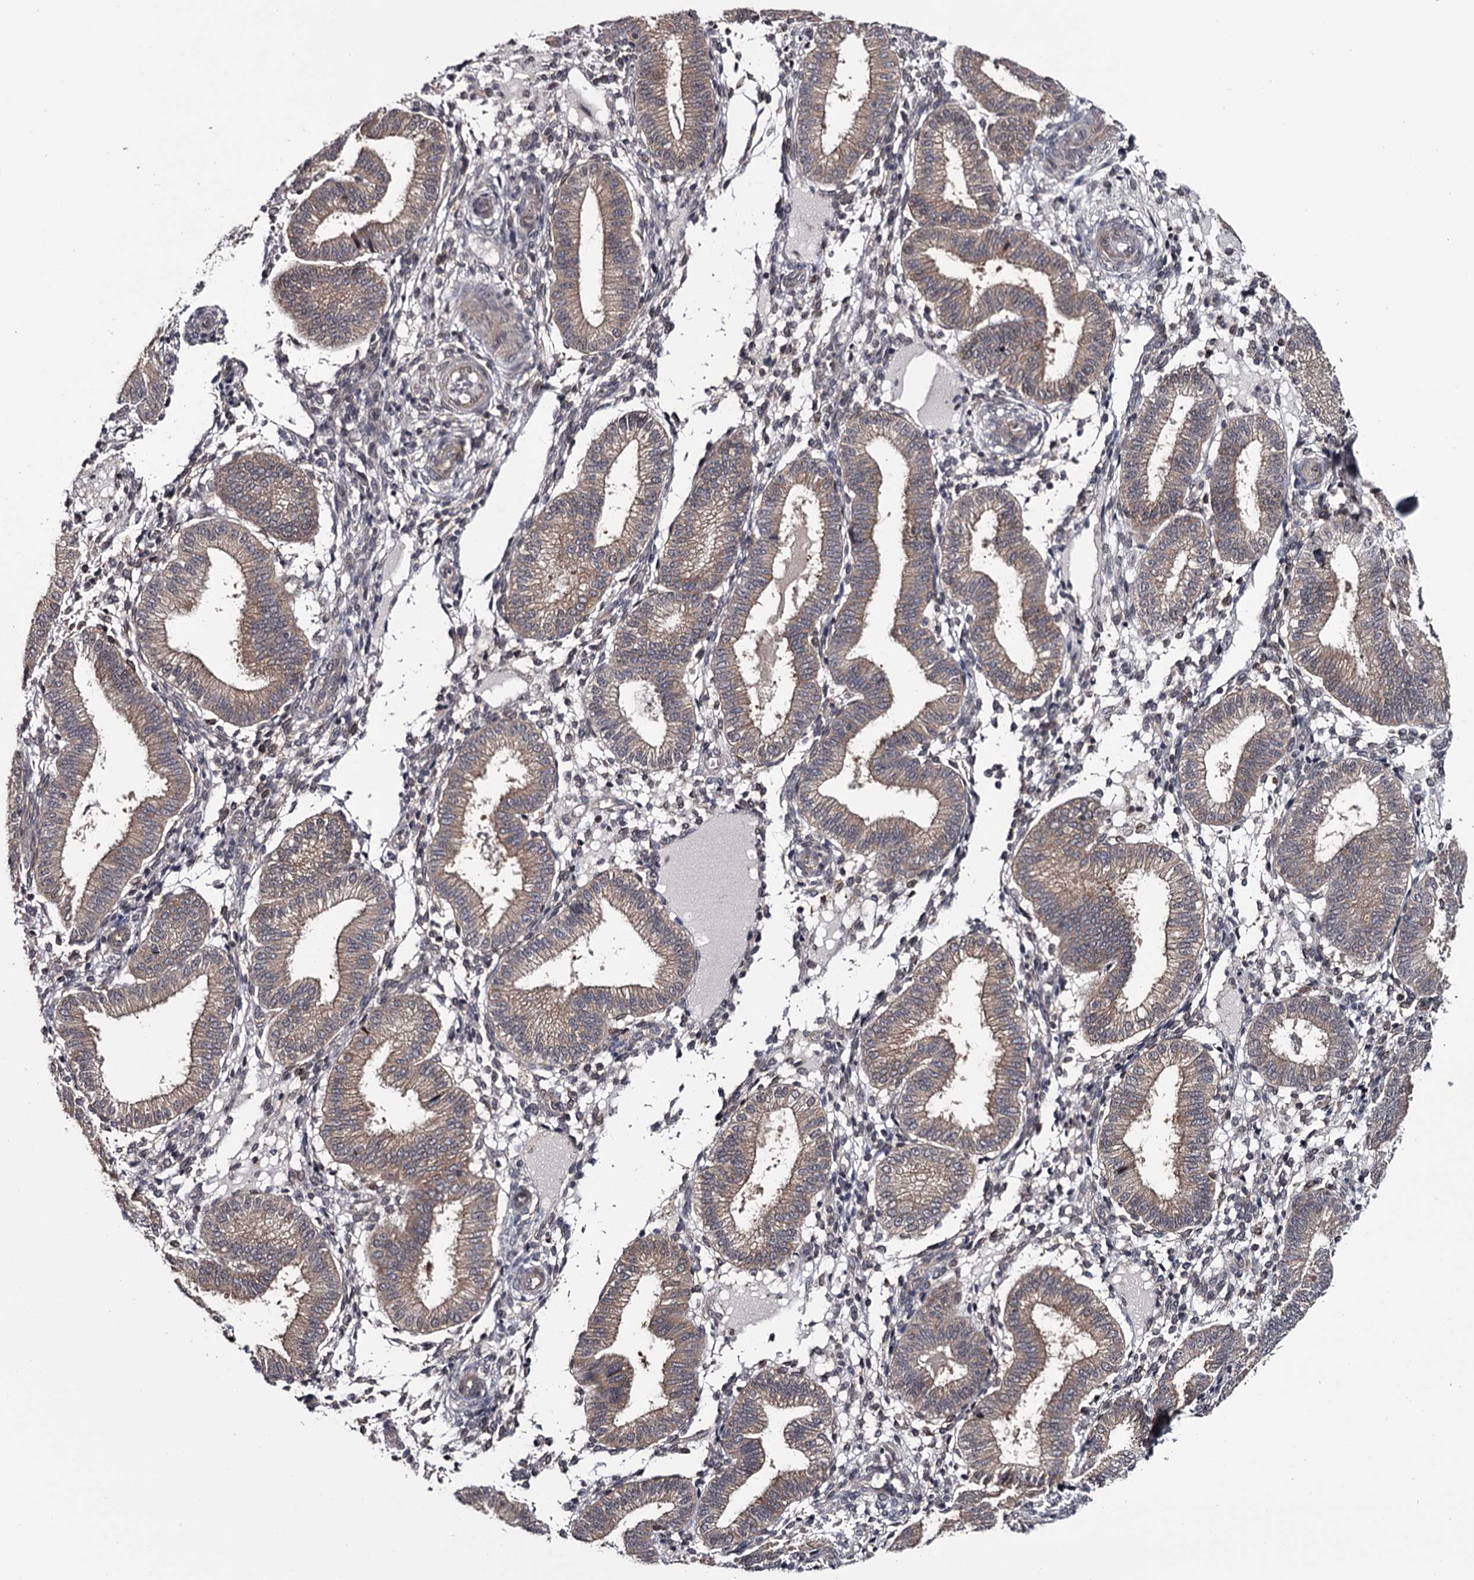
{"staining": {"intensity": "negative", "quantity": "none", "location": "none"}, "tissue": "endometrium", "cell_type": "Cells in endometrial stroma", "image_type": "normal", "snomed": [{"axis": "morphology", "description": "Normal tissue, NOS"}, {"axis": "topography", "description": "Endometrium"}], "caption": "This is an IHC histopathology image of normal endometrium. There is no positivity in cells in endometrial stroma.", "gene": "DAO", "patient": {"sex": "female", "age": 39}}